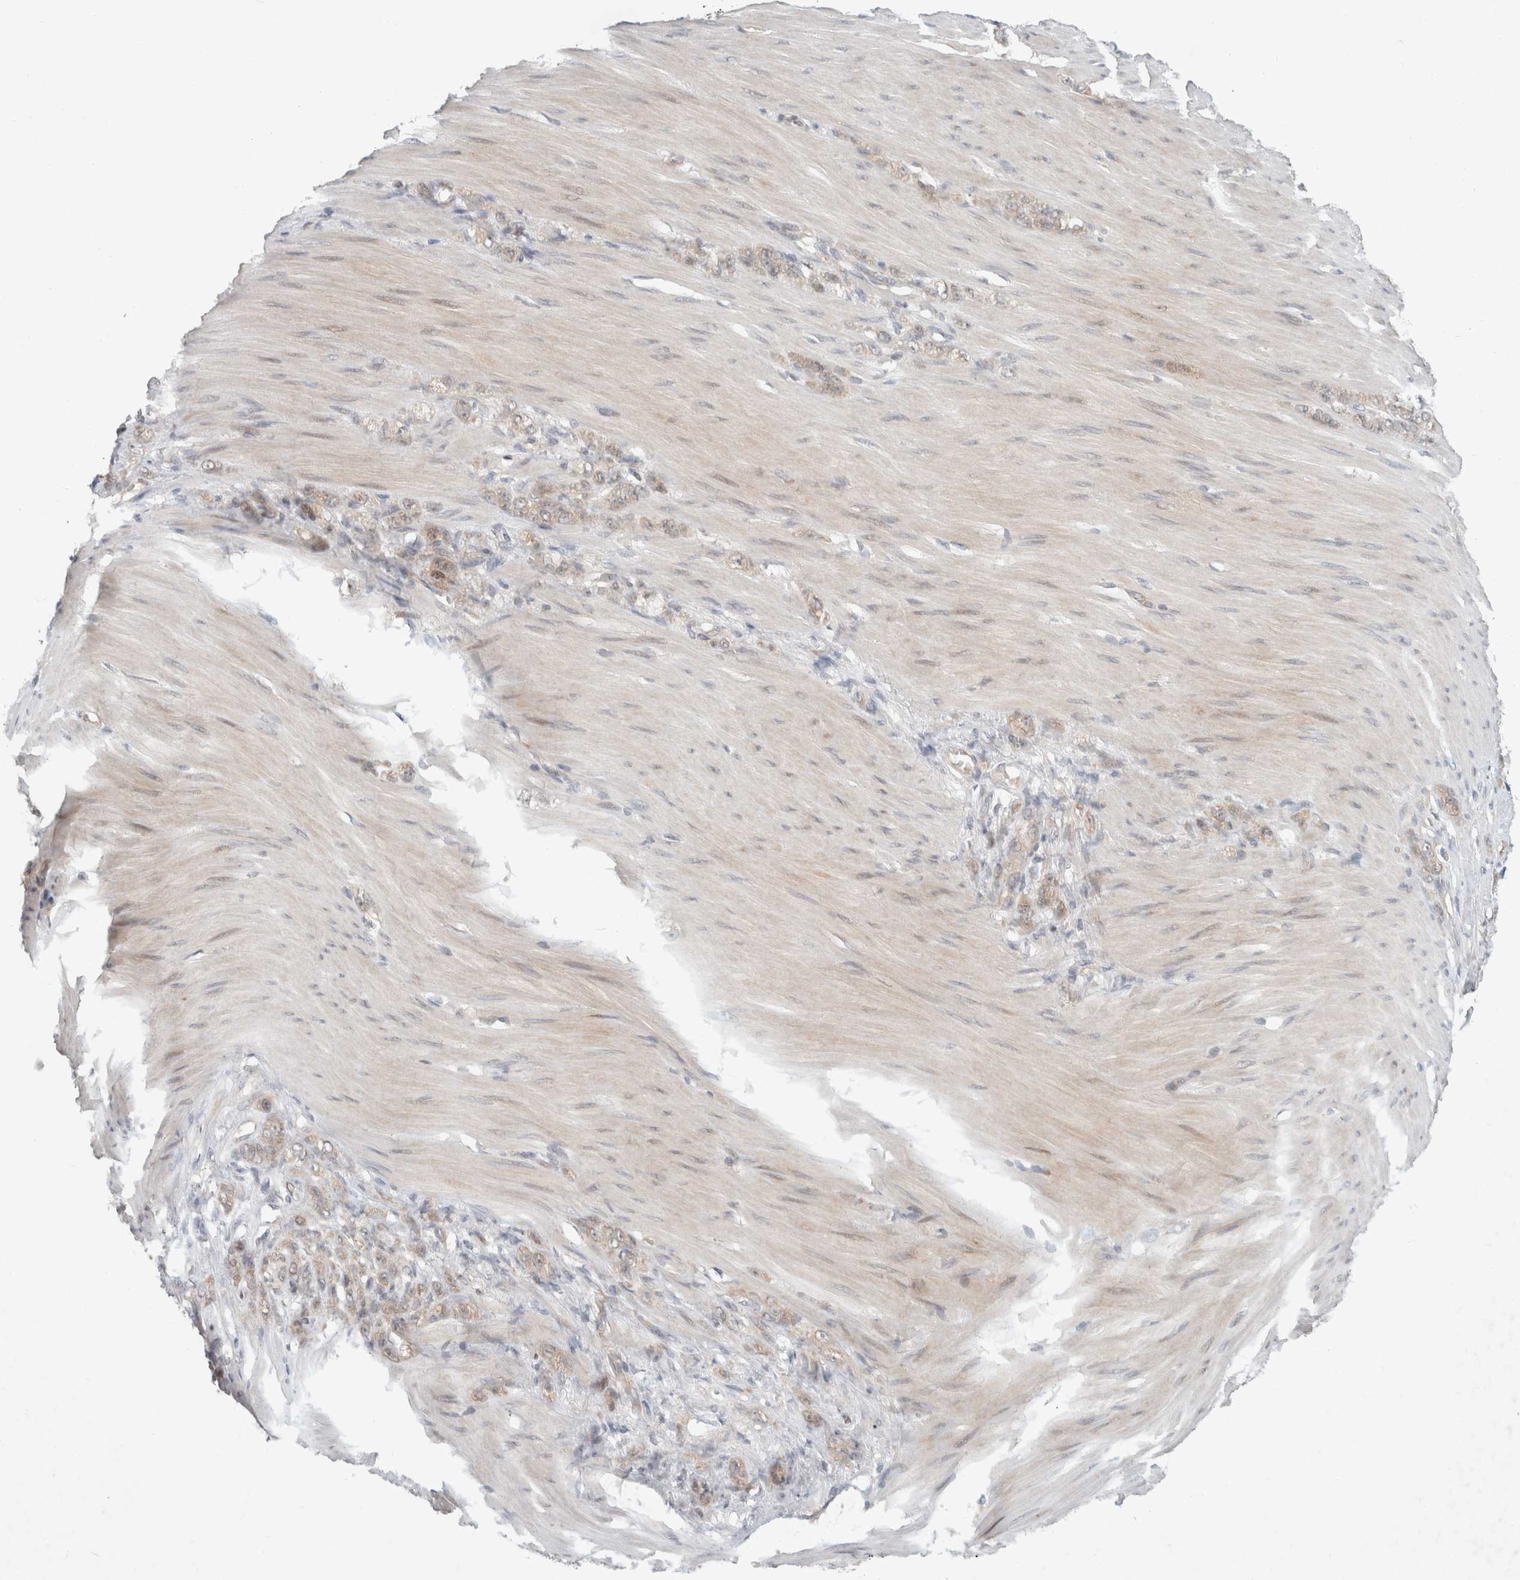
{"staining": {"intensity": "weak", "quantity": "25%-75%", "location": "cytoplasmic/membranous,nuclear"}, "tissue": "stomach cancer", "cell_type": "Tumor cells", "image_type": "cancer", "snomed": [{"axis": "morphology", "description": "Normal tissue, NOS"}, {"axis": "morphology", "description": "Adenocarcinoma, NOS"}, {"axis": "topography", "description": "Stomach"}], "caption": "DAB (3,3'-diaminobenzidine) immunohistochemical staining of human stomach cancer reveals weak cytoplasmic/membranous and nuclear protein positivity in approximately 25%-75% of tumor cells.", "gene": "RASAL2", "patient": {"sex": "male", "age": 82}}